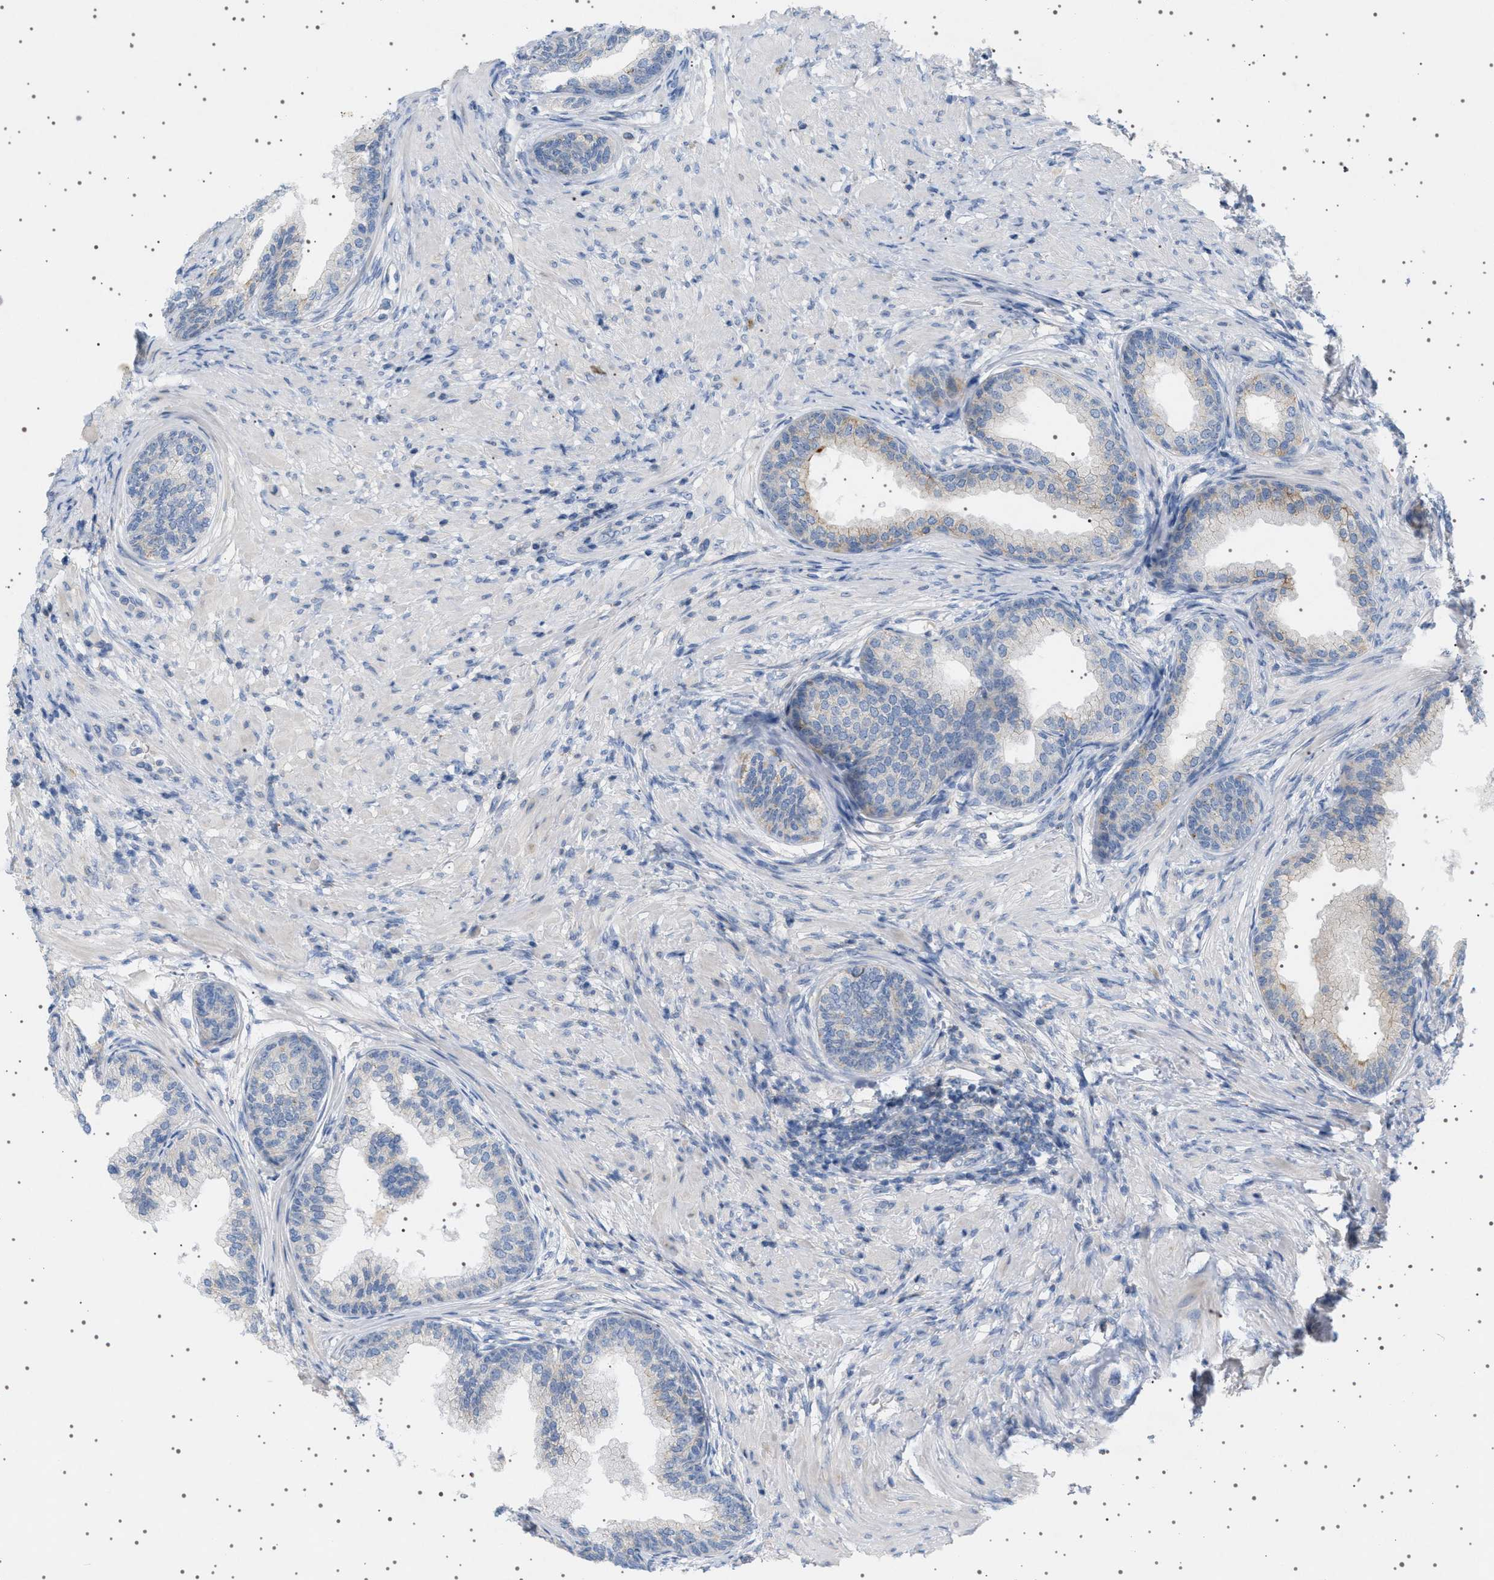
{"staining": {"intensity": "negative", "quantity": "none", "location": "none"}, "tissue": "prostate", "cell_type": "Glandular cells", "image_type": "normal", "snomed": [{"axis": "morphology", "description": "Normal tissue, NOS"}, {"axis": "topography", "description": "Prostate"}], "caption": "Immunohistochemistry histopathology image of benign prostate: human prostate stained with DAB exhibits no significant protein staining in glandular cells.", "gene": "ADCY10", "patient": {"sex": "male", "age": 76}}